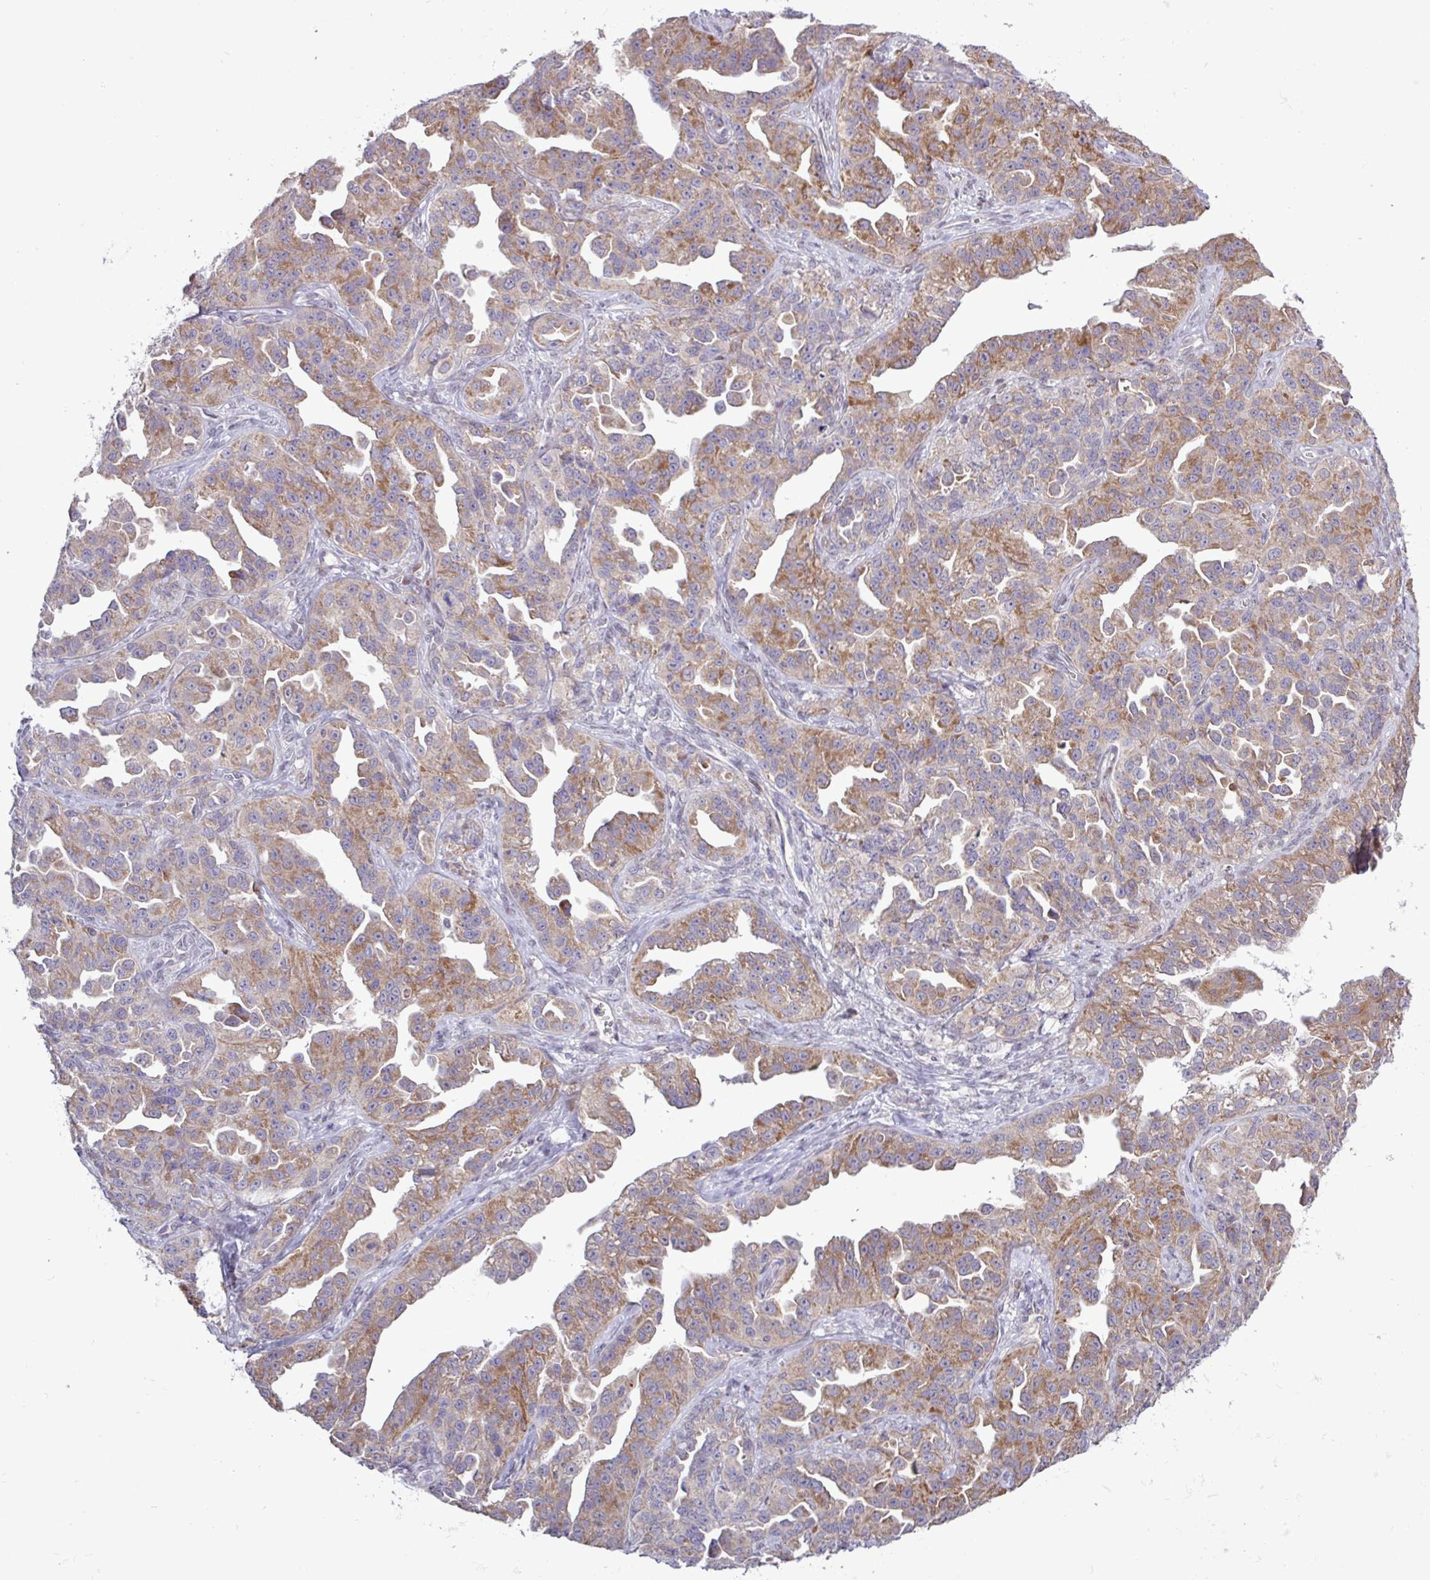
{"staining": {"intensity": "moderate", "quantity": "25%-75%", "location": "cytoplasmic/membranous"}, "tissue": "ovarian cancer", "cell_type": "Tumor cells", "image_type": "cancer", "snomed": [{"axis": "morphology", "description": "Cystadenocarcinoma, serous, NOS"}, {"axis": "topography", "description": "Ovary"}], "caption": "Ovarian serous cystadenocarcinoma stained with DAB (3,3'-diaminobenzidine) immunohistochemistry shows medium levels of moderate cytoplasmic/membranous positivity in about 25%-75% of tumor cells.", "gene": "RTL3", "patient": {"sex": "female", "age": 75}}